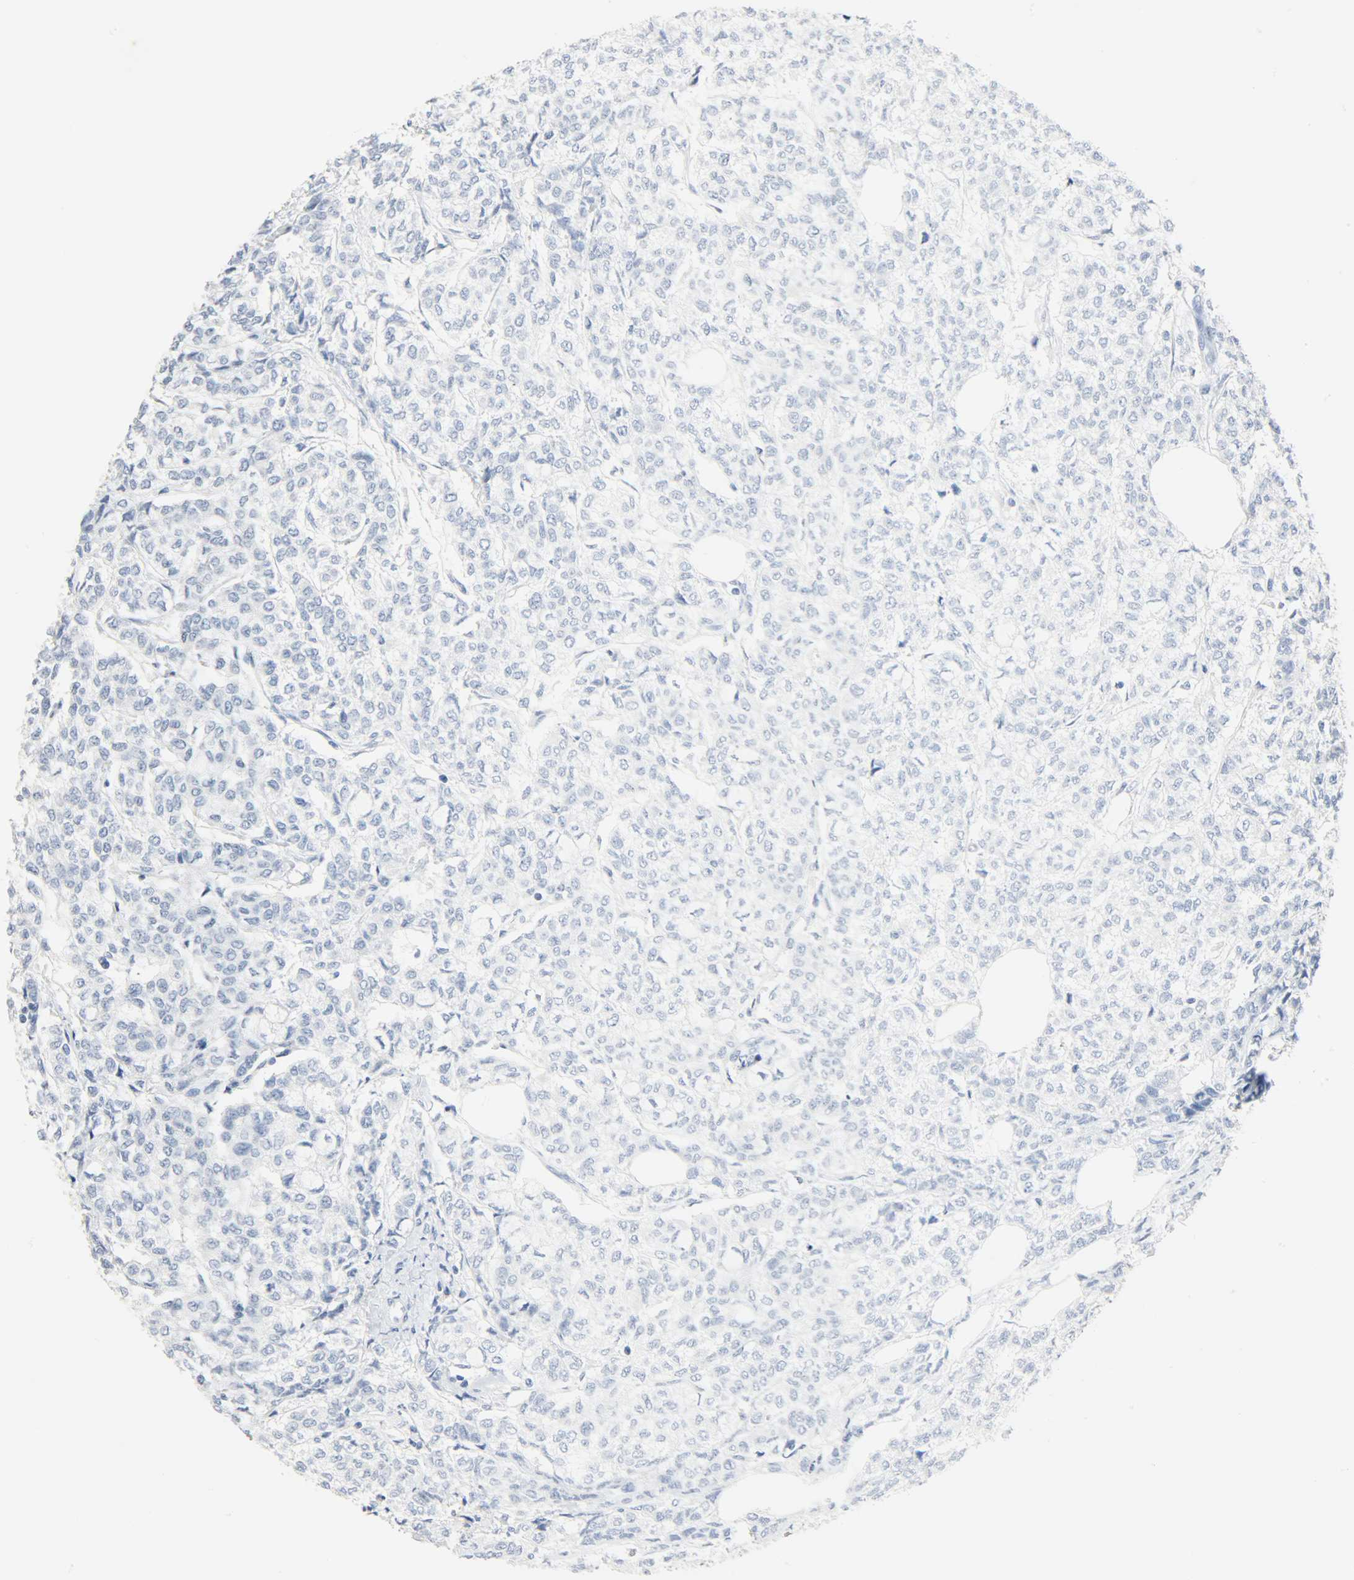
{"staining": {"intensity": "negative", "quantity": "none", "location": "none"}, "tissue": "breast cancer", "cell_type": "Tumor cells", "image_type": "cancer", "snomed": [{"axis": "morphology", "description": "Lobular carcinoma"}, {"axis": "topography", "description": "Breast"}], "caption": "Immunohistochemical staining of breast cancer exhibits no significant expression in tumor cells.", "gene": "CRP", "patient": {"sex": "female", "age": 60}}